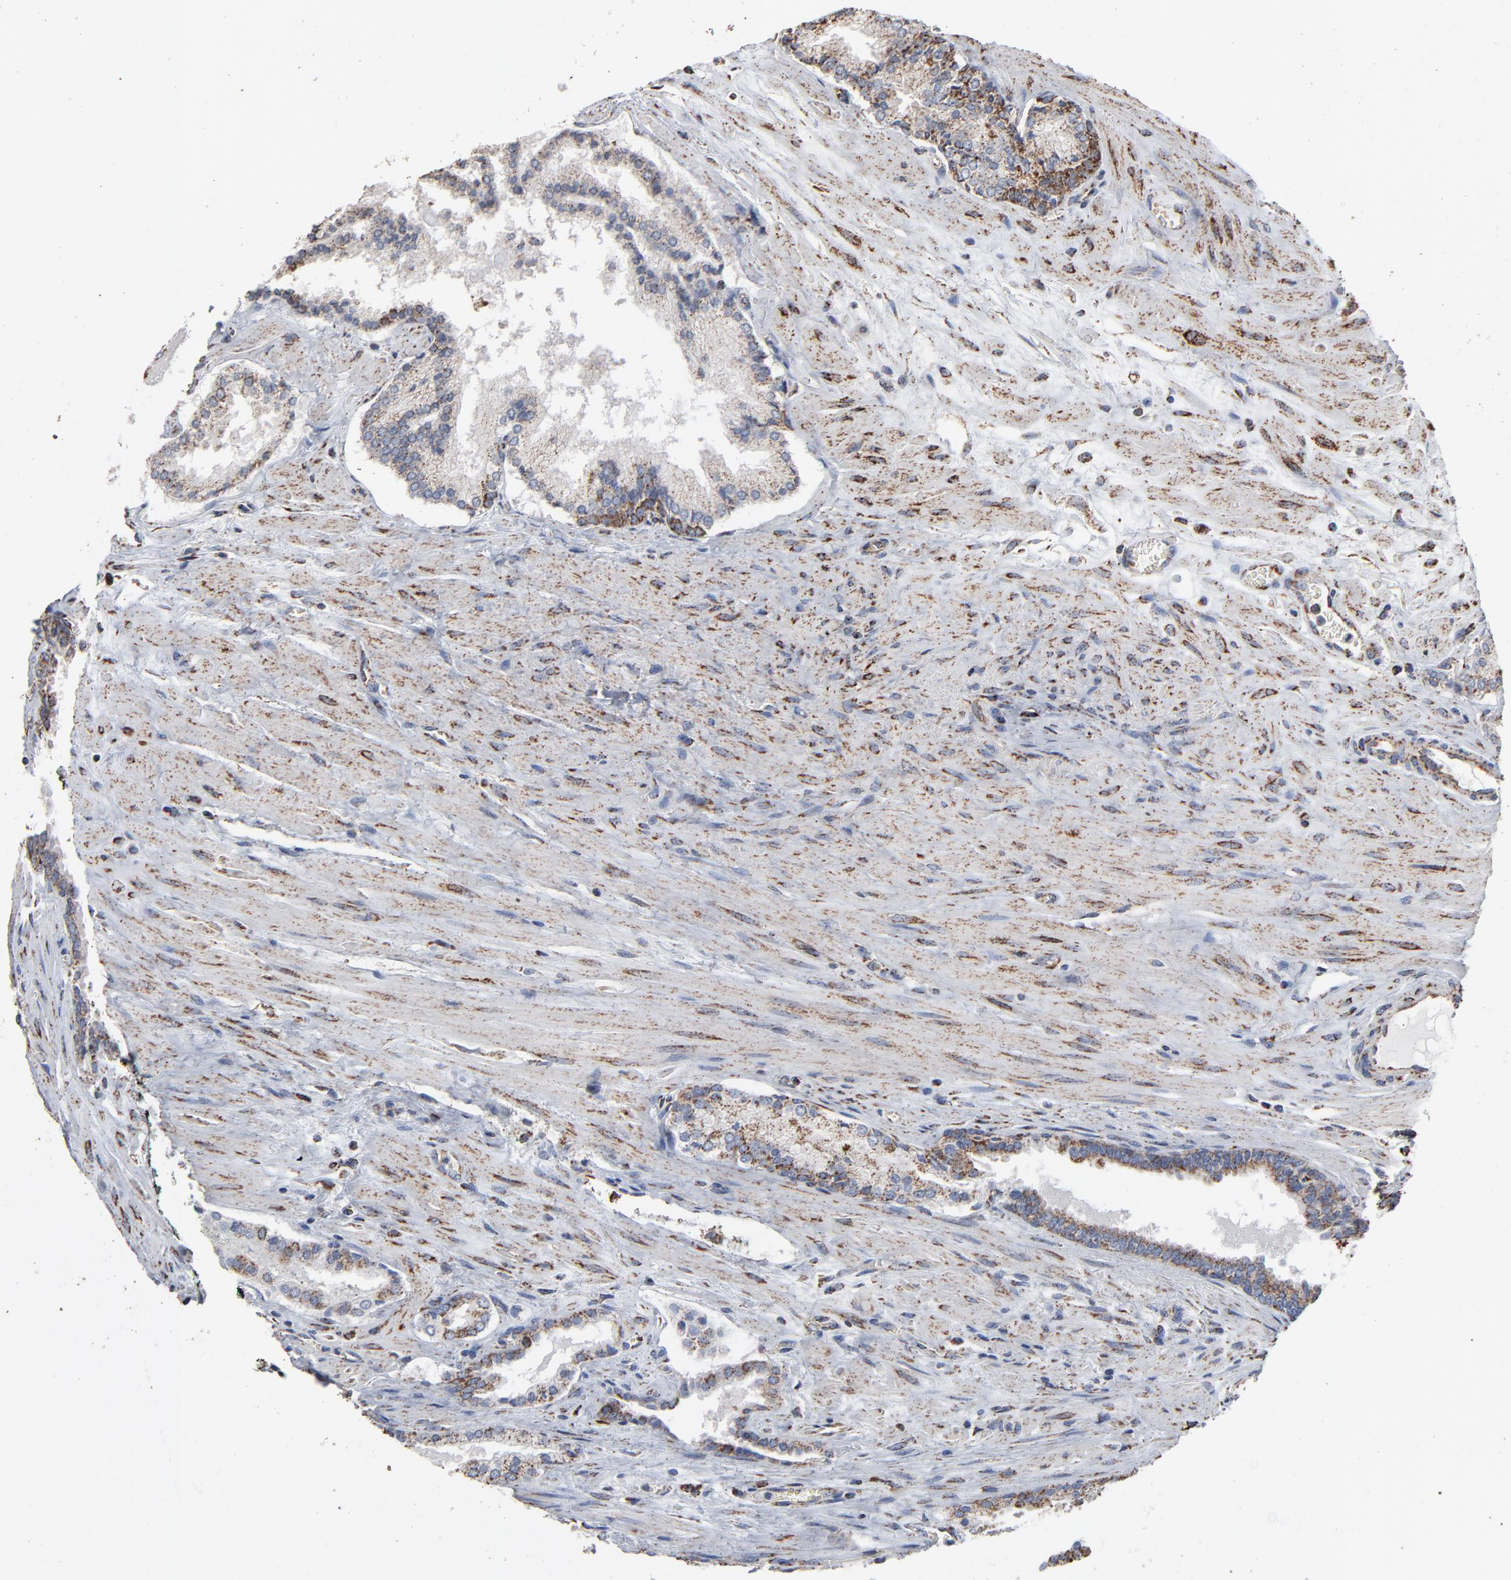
{"staining": {"intensity": "strong", "quantity": ">75%", "location": "cytoplasmic/membranous"}, "tissue": "prostate cancer", "cell_type": "Tumor cells", "image_type": "cancer", "snomed": [{"axis": "morphology", "description": "Adenocarcinoma, Medium grade"}, {"axis": "topography", "description": "Prostate"}], "caption": "A photomicrograph of human medium-grade adenocarcinoma (prostate) stained for a protein demonstrates strong cytoplasmic/membranous brown staining in tumor cells.", "gene": "UQCRC1", "patient": {"sex": "male", "age": 60}}